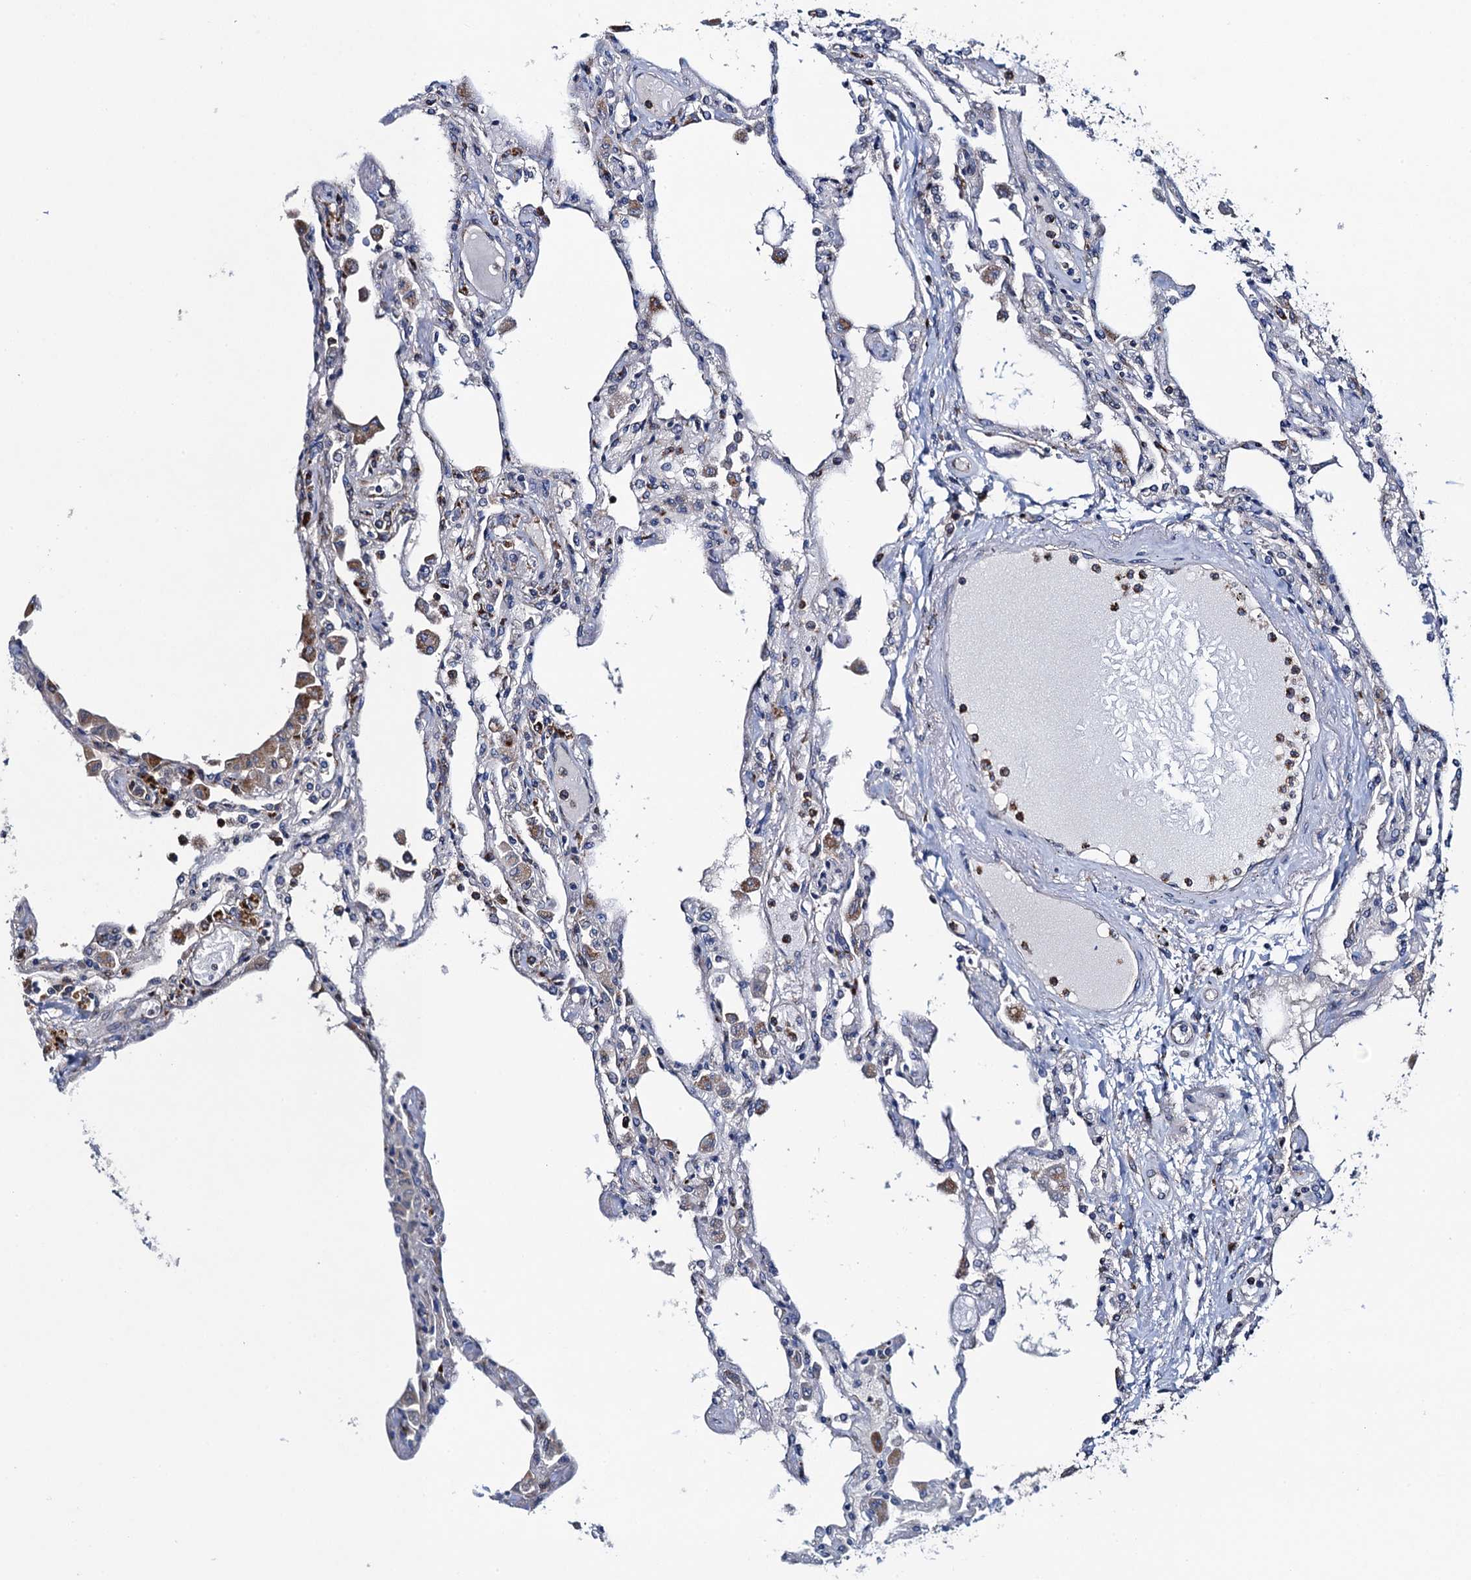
{"staining": {"intensity": "negative", "quantity": "none", "location": "none"}, "tissue": "lung", "cell_type": "Alveolar cells", "image_type": "normal", "snomed": [{"axis": "morphology", "description": "Normal tissue, NOS"}, {"axis": "topography", "description": "Bronchus"}, {"axis": "topography", "description": "Lung"}], "caption": "A micrograph of human lung is negative for staining in alveolar cells. (Immunohistochemistry, brightfield microscopy, high magnification).", "gene": "ADCY9", "patient": {"sex": "female", "age": 49}}